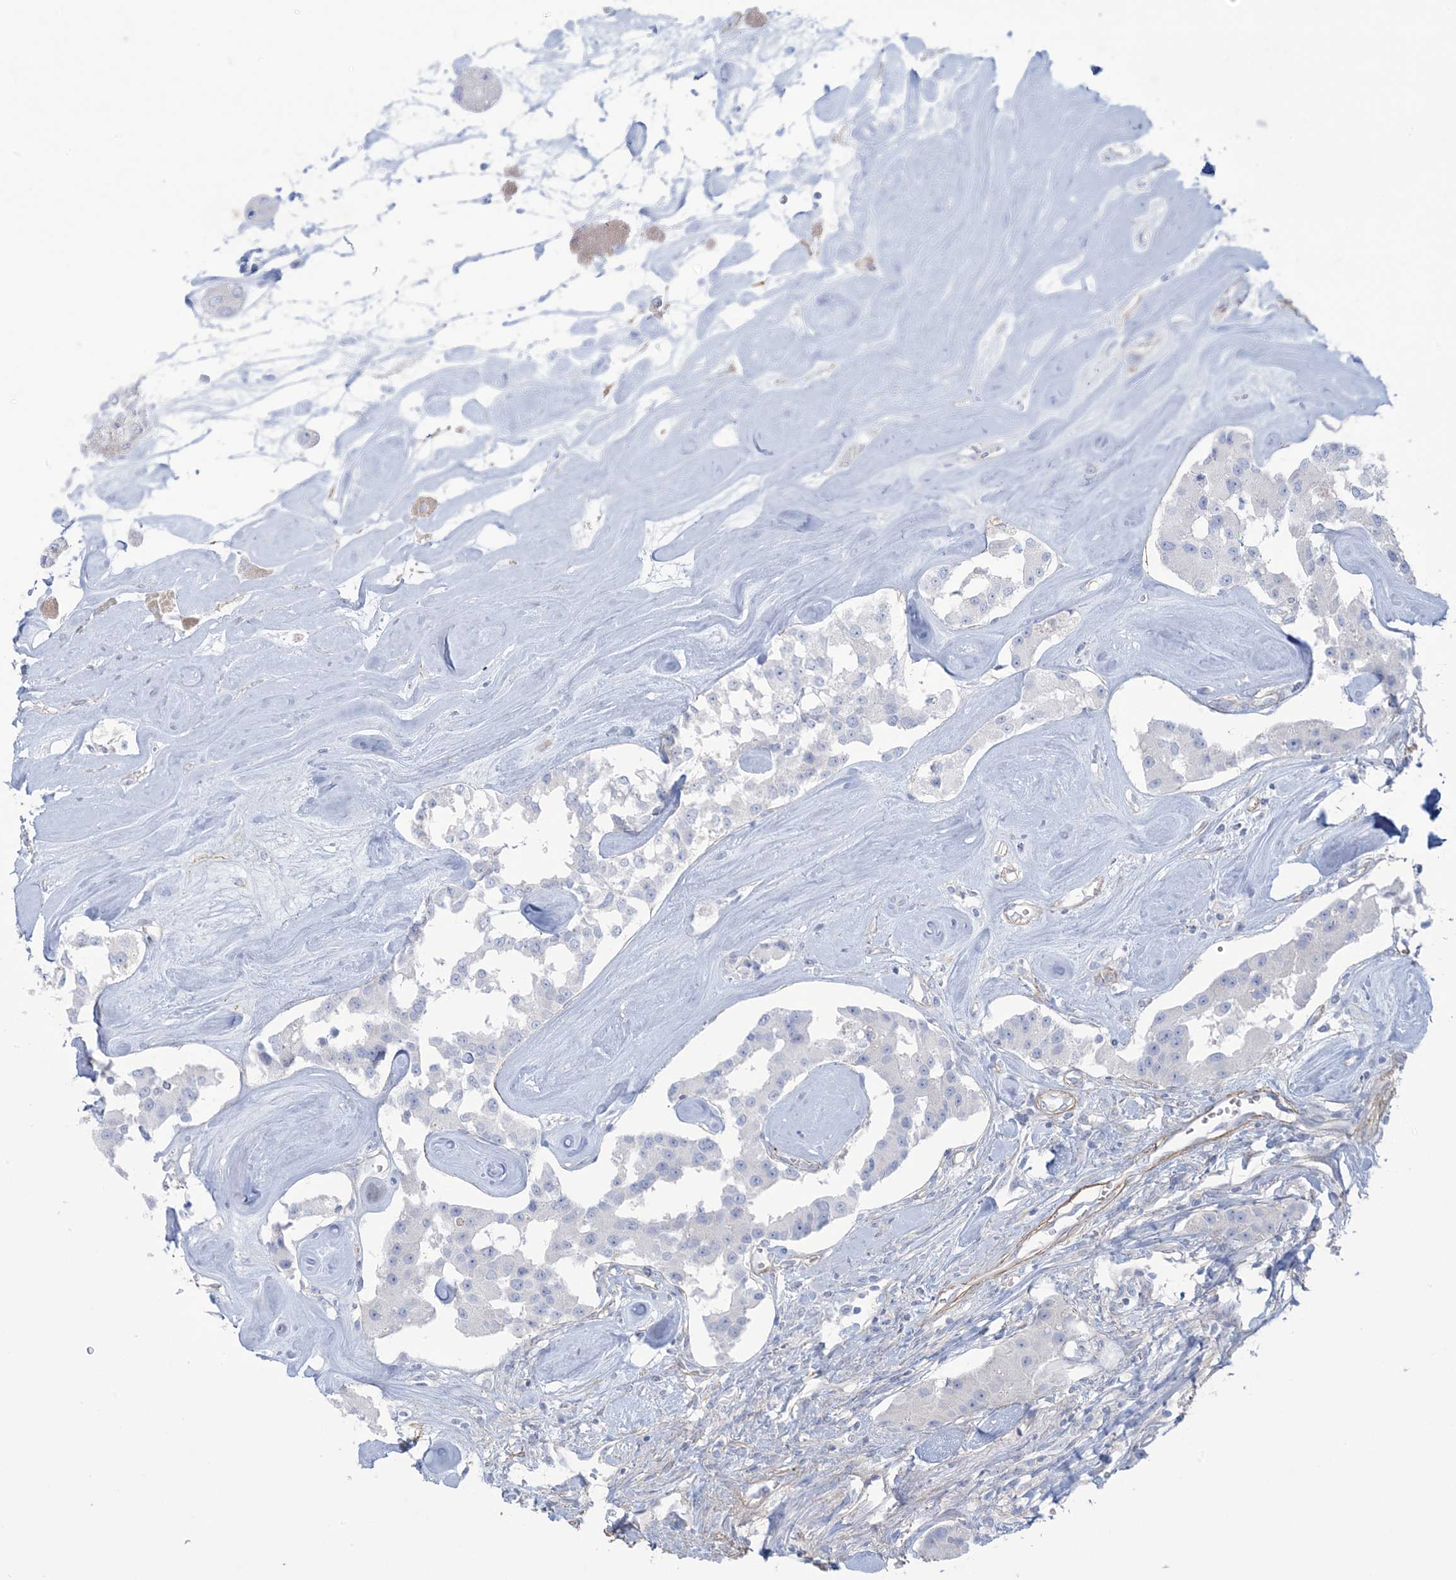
{"staining": {"intensity": "negative", "quantity": "none", "location": "none"}, "tissue": "carcinoid", "cell_type": "Tumor cells", "image_type": "cancer", "snomed": [{"axis": "morphology", "description": "Carcinoid, malignant, NOS"}, {"axis": "topography", "description": "Pancreas"}], "caption": "High power microscopy histopathology image of an IHC photomicrograph of carcinoid, revealing no significant positivity in tumor cells.", "gene": "AGXT", "patient": {"sex": "male", "age": 41}}